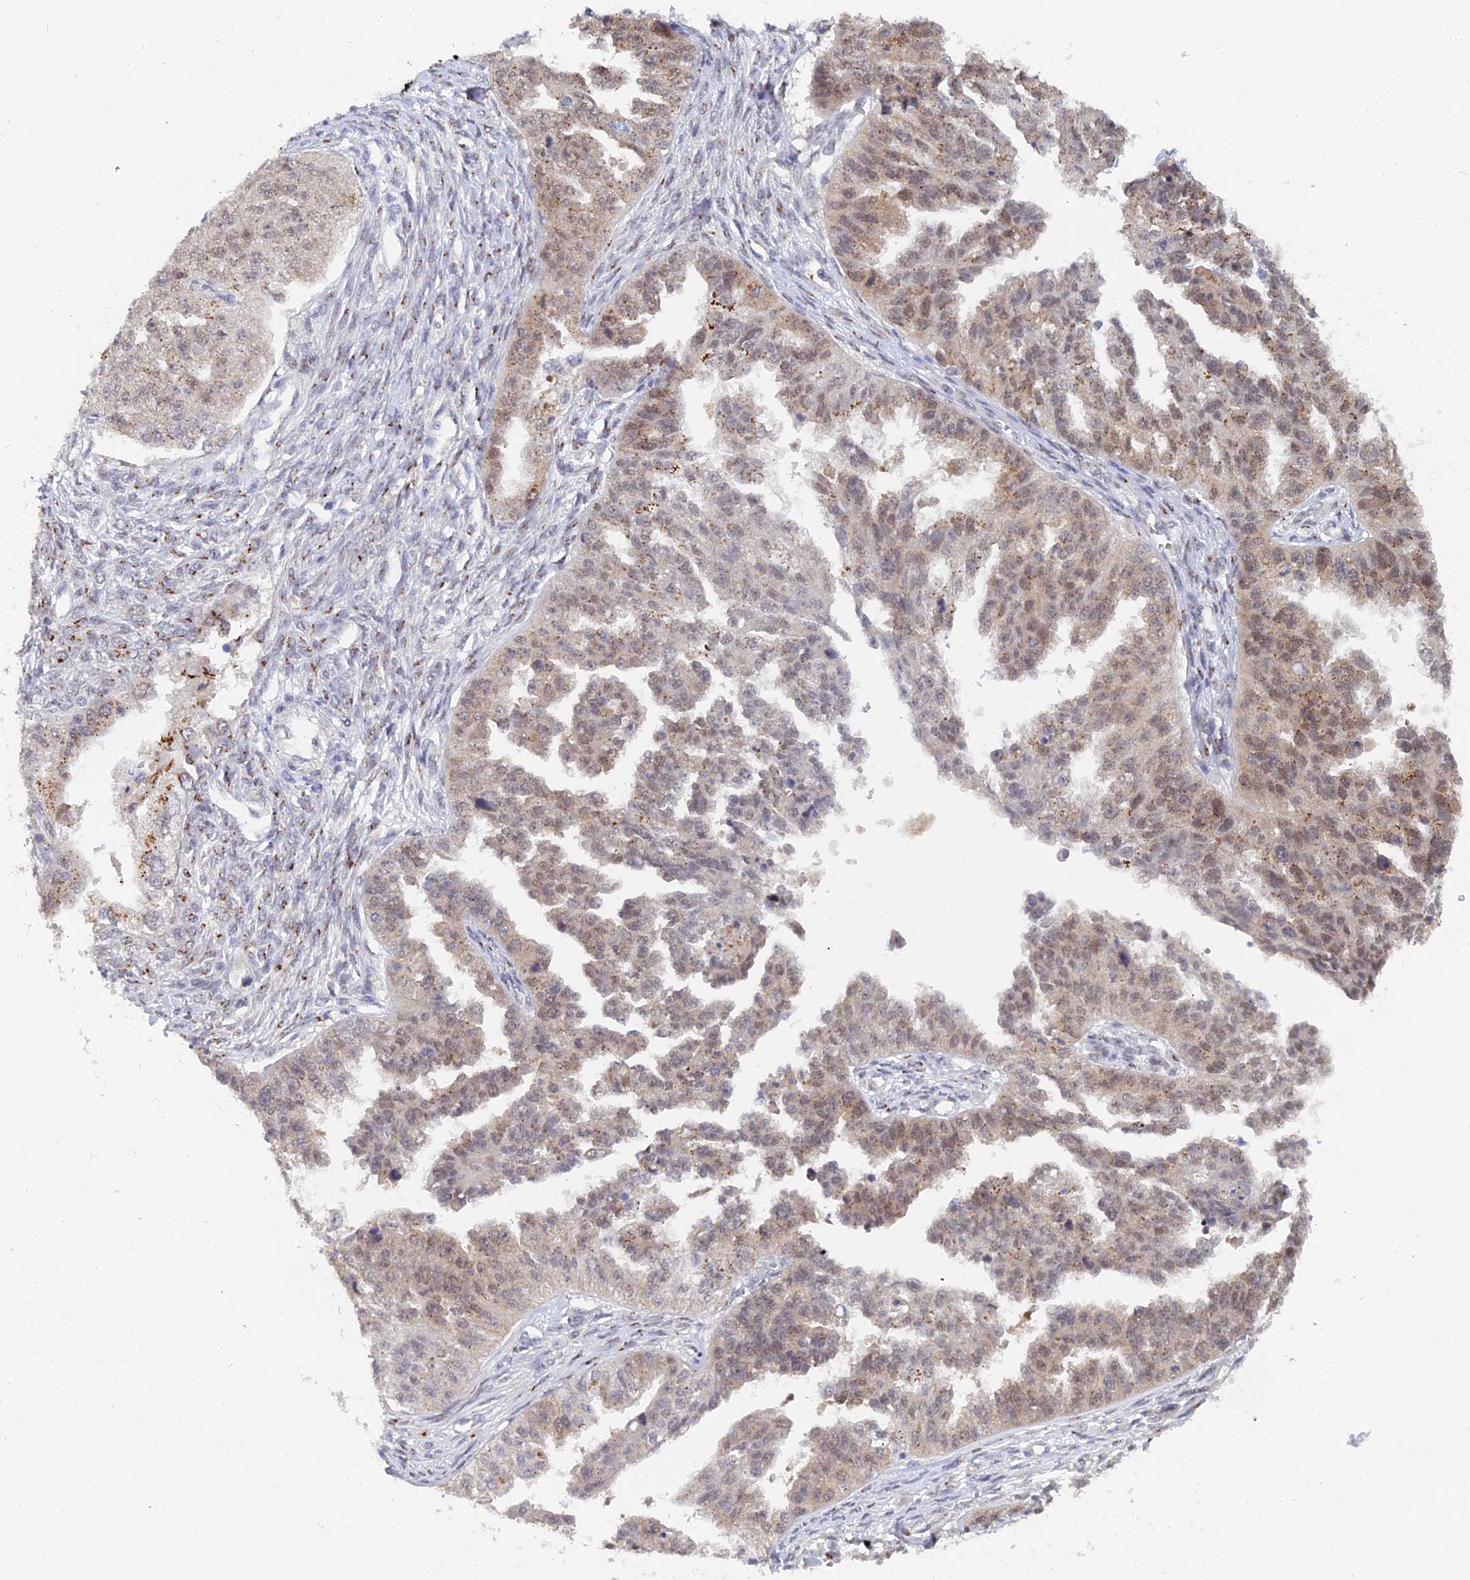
{"staining": {"intensity": "moderate", "quantity": "25%-75%", "location": "cytoplasmic/membranous,nuclear"}, "tissue": "ovarian cancer", "cell_type": "Tumor cells", "image_type": "cancer", "snomed": [{"axis": "morphology", "description": "Cystadenocarcinoma, serous, NOS"}, {"axis": "topography", "description": "Ovary"}], "caption": "An IHC histopathology image of tumor tissue is shown. Protein staining in brown highlights moderate cytoplasmic/membranous and nuclear positivity in ovarian cancer within tumor cells.", "gene": "THOC3", "patient": {"sex": "female", "age": 58}}